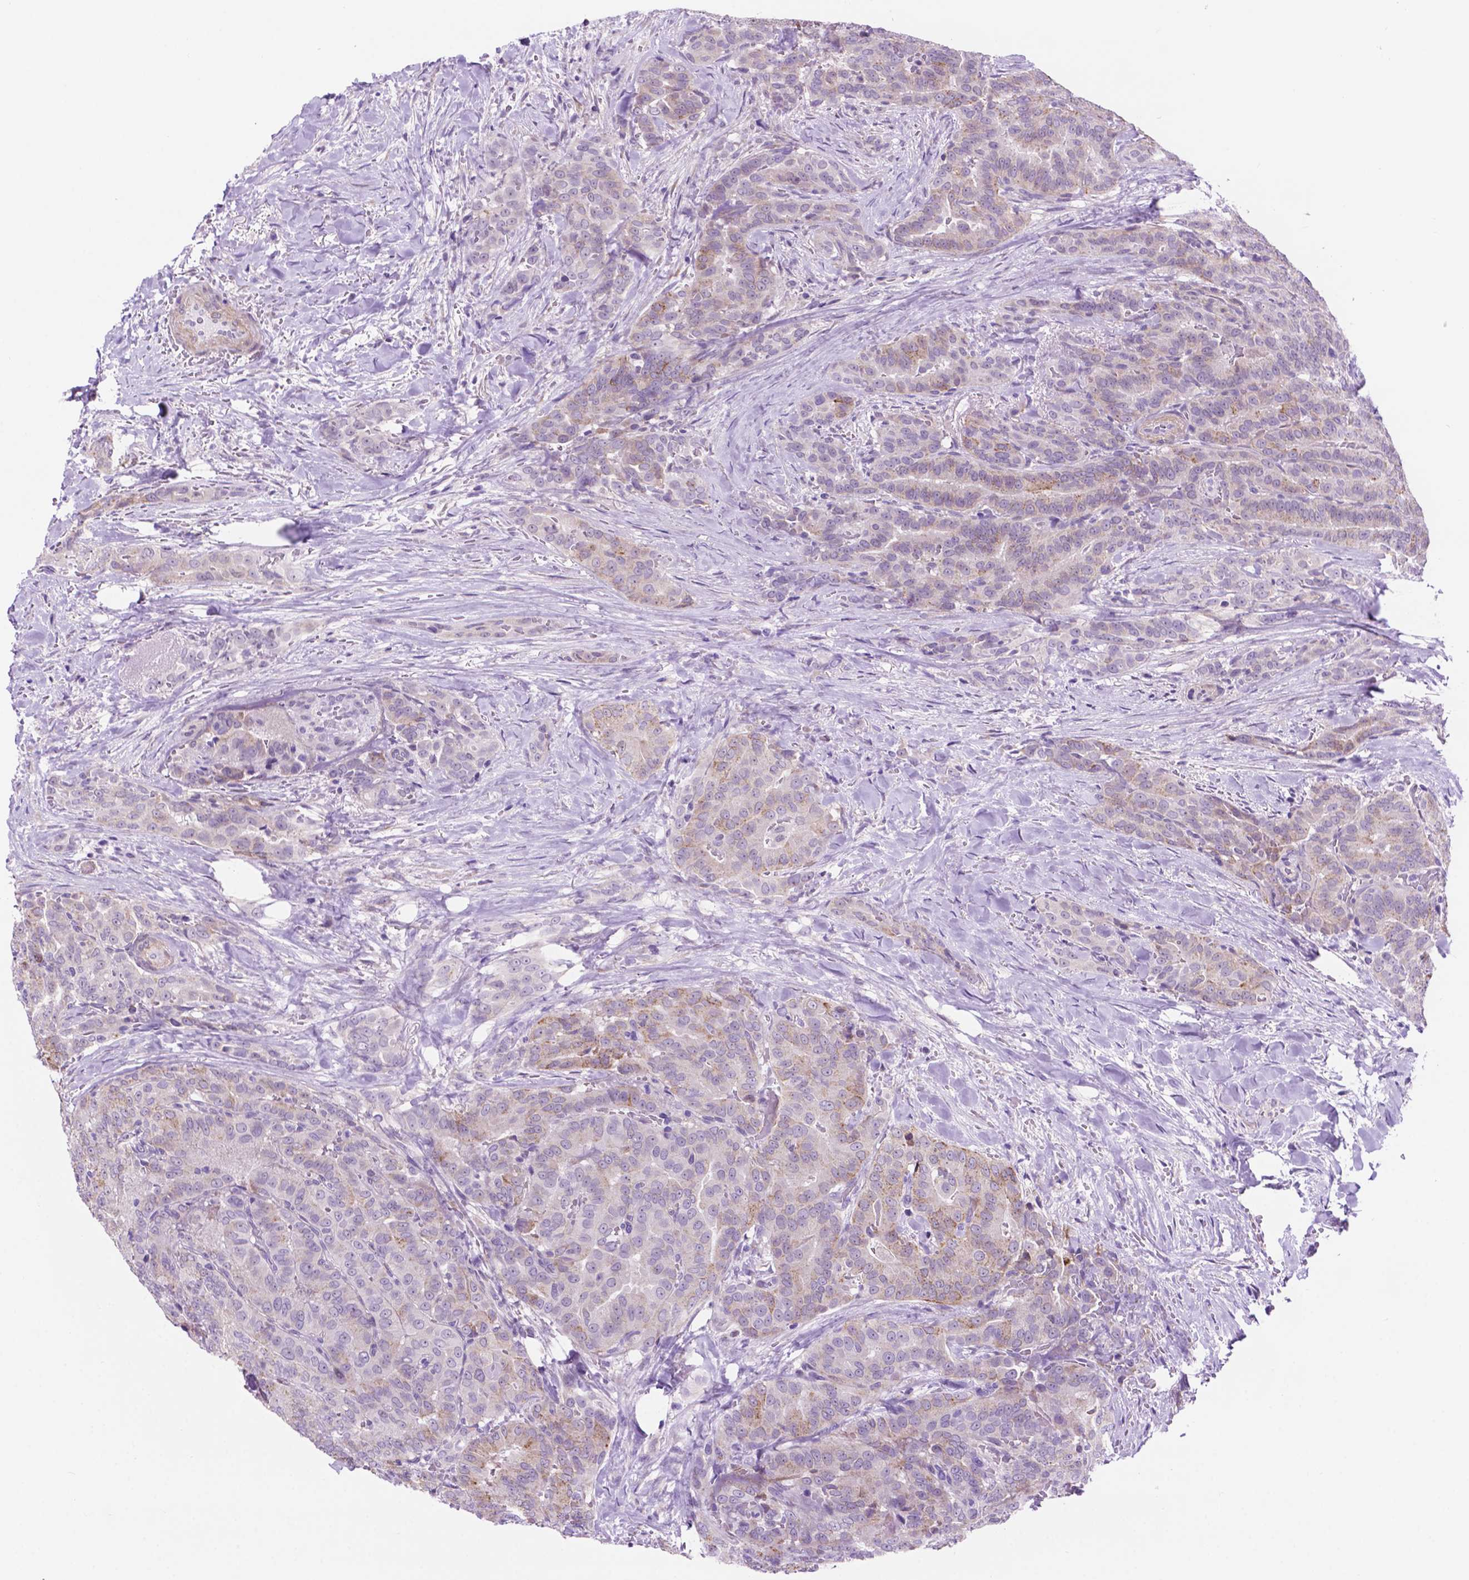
{"staining": {"intensity": "negative", "quantity": "none", "location": "none"}, "tissue": "thyroid cancer", "cell_type": "Tumor cells", "image_type": "cancer", "snomed": [{"axis": "morphology", "description": "Papillary adenocarcinoma, NOS"}, {"axis": "topography", "description": "Thyroid gland"}], "caption": "Immunohistochemical staining of human thyroid cancer (papillary adenocarcinoma) shows no significant expression in tumor cells.", "gene": "ACY3", "patient": {"sex": "male", "age": 61}}